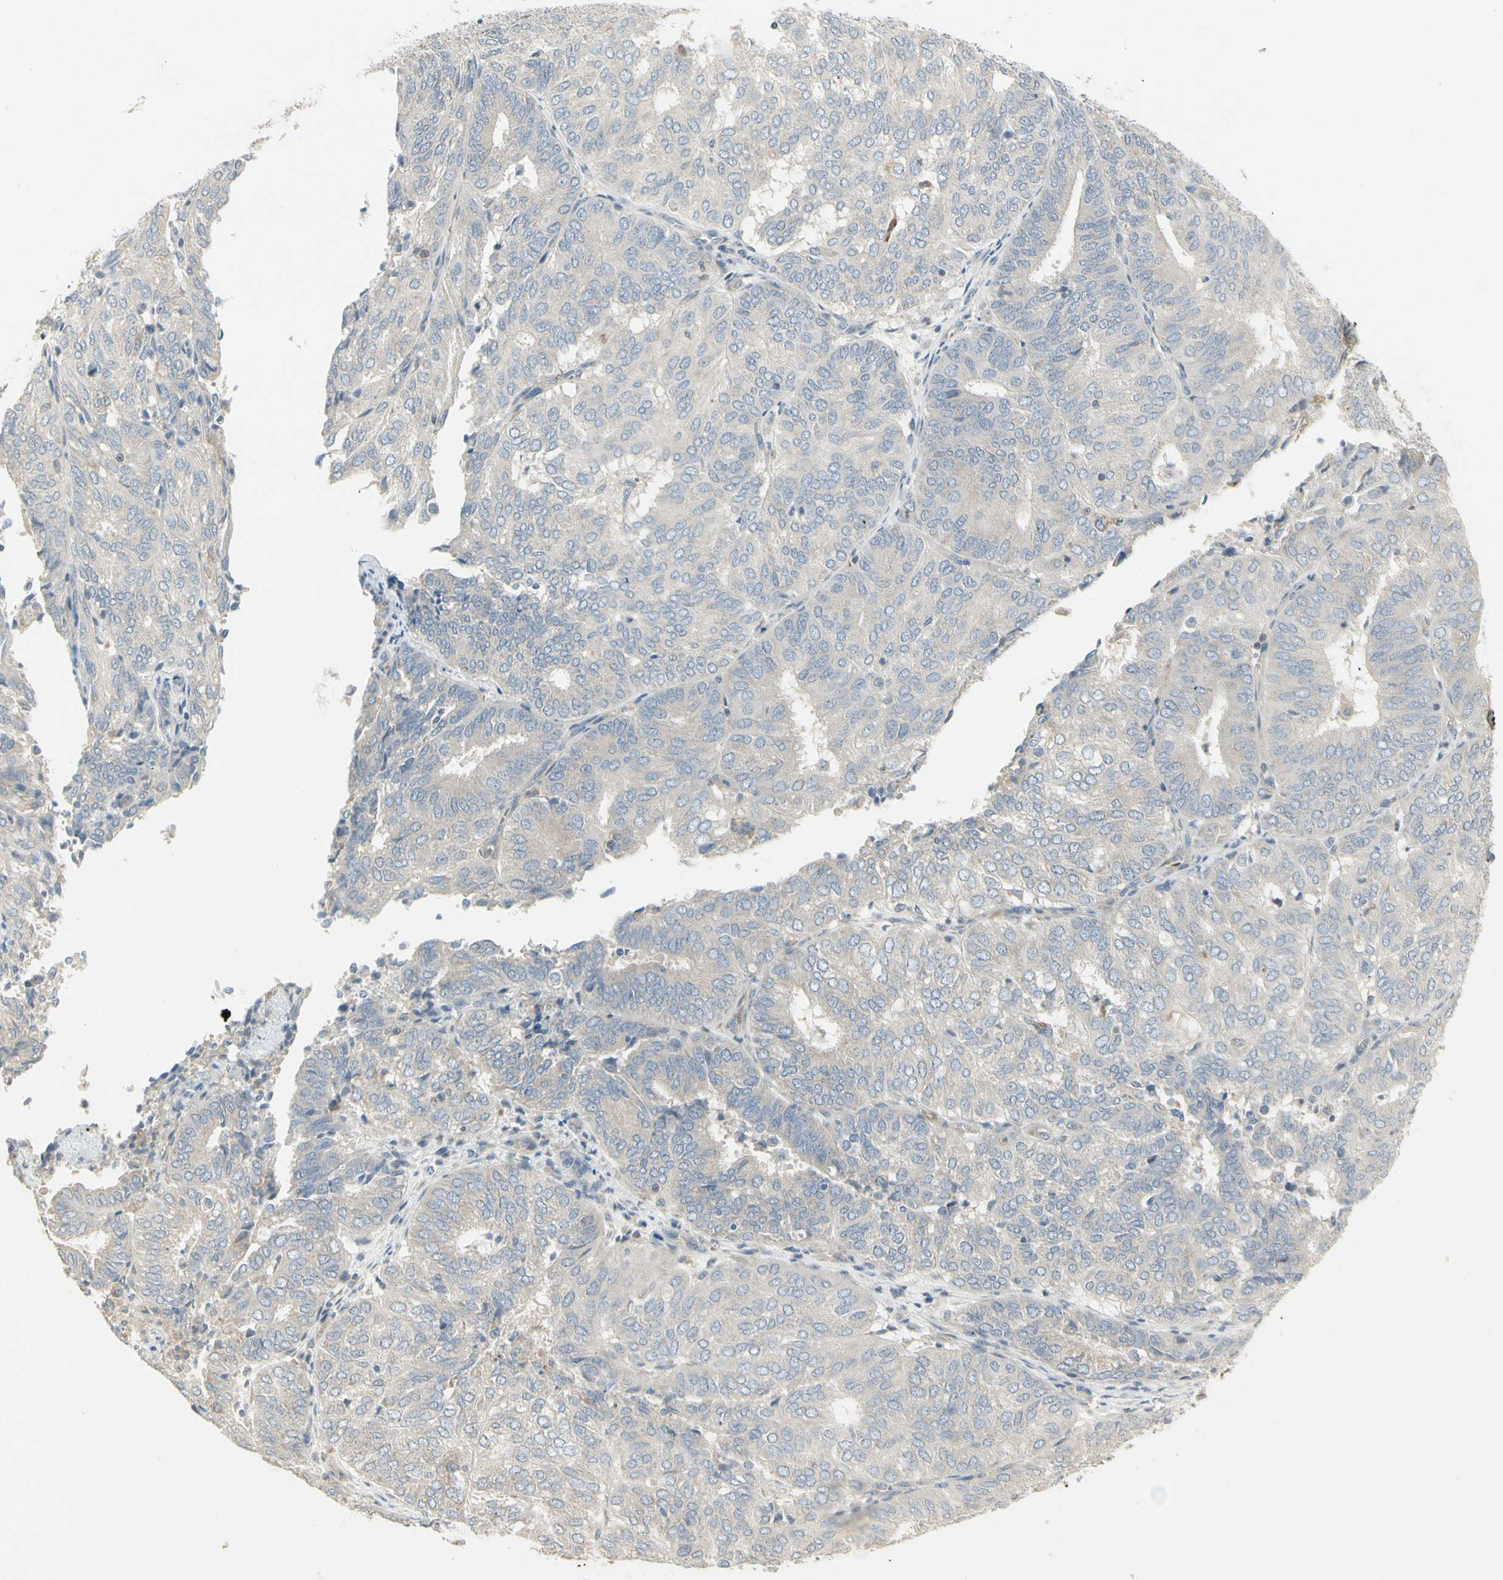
{"staining": {"intensity": "weak", "quantity": "25%-75%", "location": "cytoplasmic/membranous"}, "tissue": "endometrial cancer", "cell_type": "Tumor cells", "image_type": "cancer", "snomed": [{"axis": "morphology", "description": "Adenocarcinoma, NOS"}, {"axis": "topography", "description": "Uterus"}], "caption": "Weak cytoplasmic/membranous expression for a protein is seen in approximately 25%-75% of tumor cells of endometrial cancer using immunohistochemistry (IHC).", "gene": "ZFP36", "patient": {"sex": "female", "age": 60}}